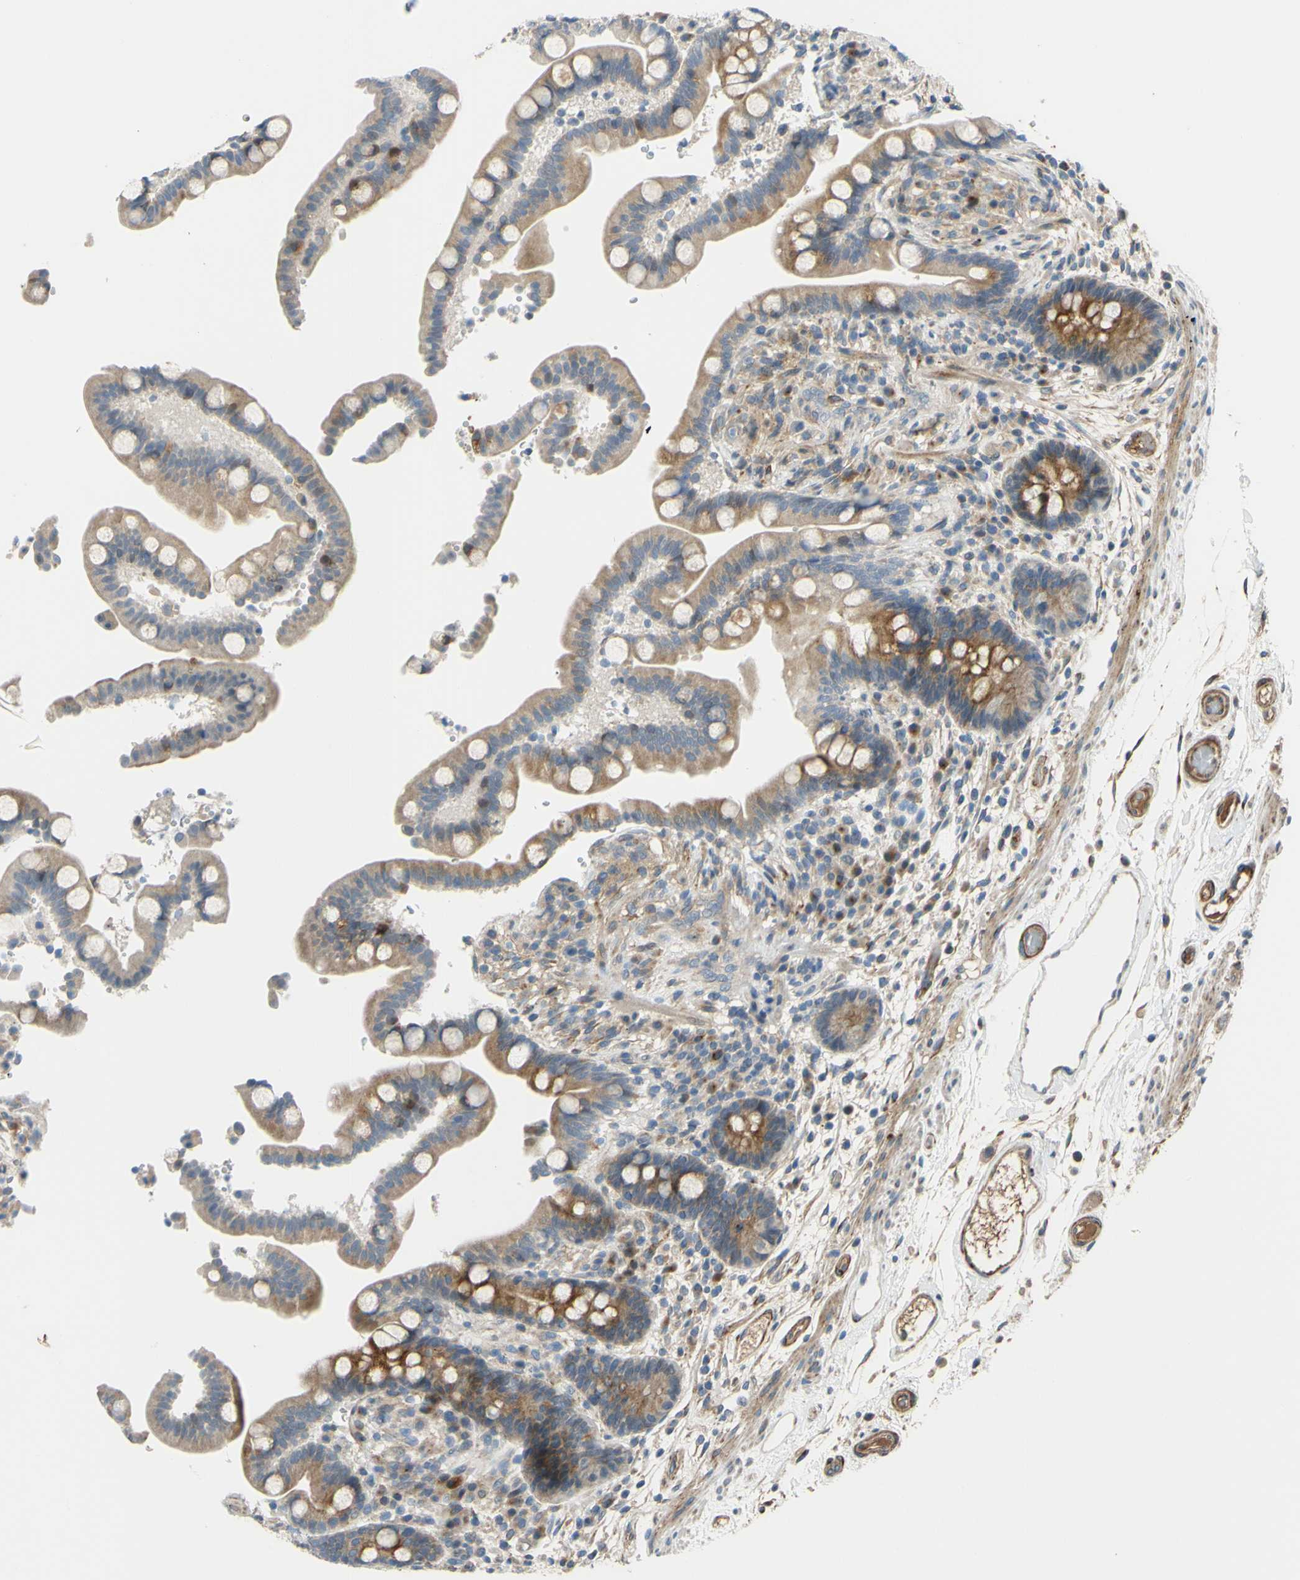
{"staining": {"intensity": "moderate", "quantity": ">75%", "location": "cytoplasmic/membranous"}, "tissue": "colon", "cell_type": "Endothelial cells", "image_type": "normal", "snomed": [{"axis": "morphology", "description": "Normal tissue, NOS"}, {"axis": "topography", "description": "Colon"}], "caption": "Immunohistochemical staining of benign colon displays >75% levels of moderate cytoplasmic/membranous protein positivity in about >75% of endothelial cells.", "gene": "ARHGAP1", "patient": {"sex": "male", "age": 73}}